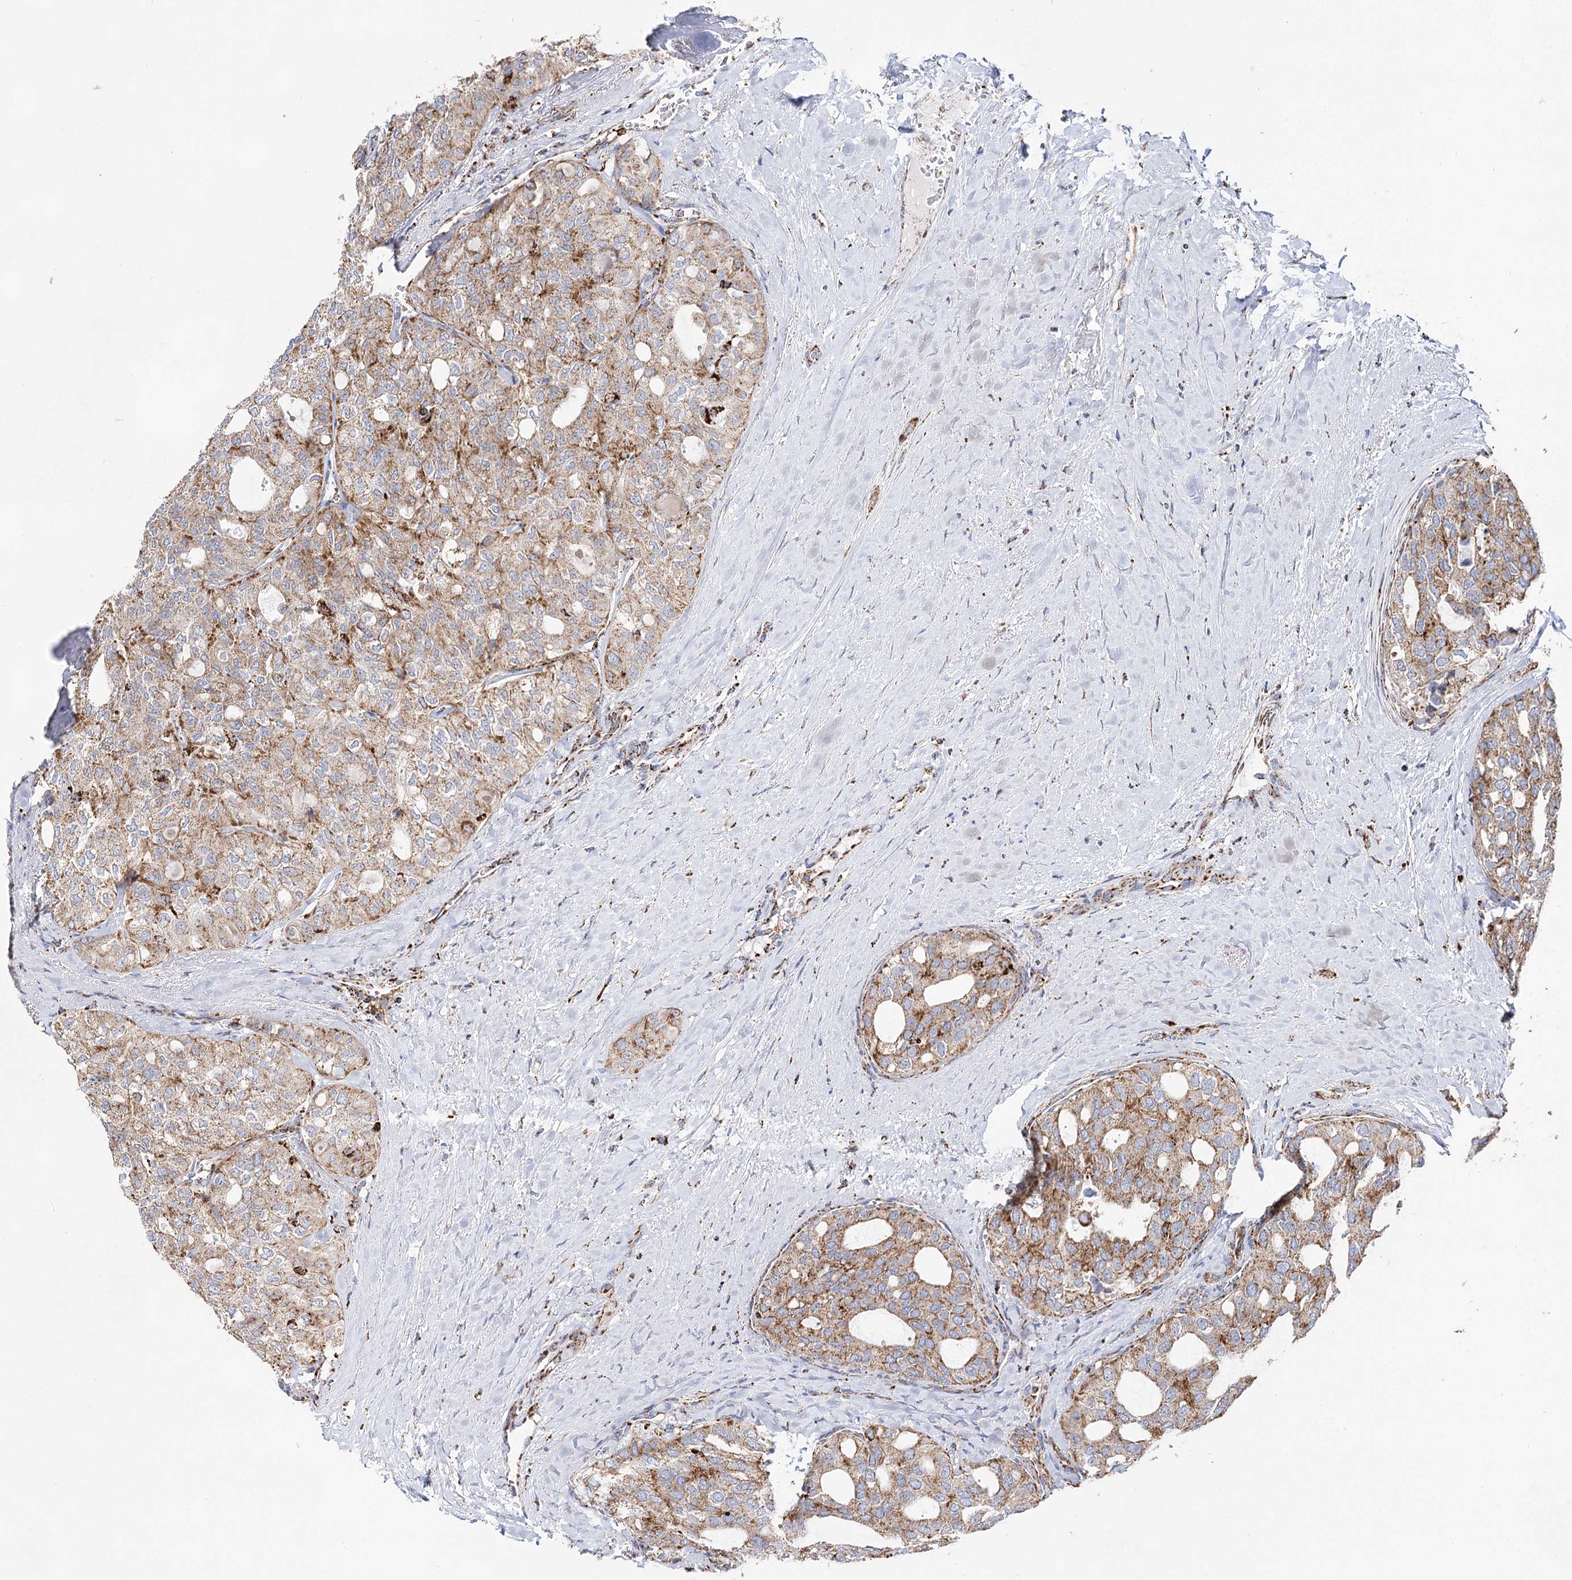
{"staining": {"intensity": "moderate", "quantity": ">75%", "location": "cytoplasmic/membranous"}, "tissue": "thyroid cancer", "cell_type": "Tumor cells", "image_type": "cancer", "snomed": [{"axis": "morphology", "description": "Follicular adenoma carcinoma, NOS"}, {"axis": "topography", "description": "Thyroid gland"}], "caption": "DAB immunohistochemical staining of human thyroid follicular adenoma carcinoma displays moderate cytoplasmic/membranous protein staining in approximately >75% of tumor cells. The staining is performed using DAB (3,3'-diaminobenzidine) brown chromogen to label protein expression. The nuclei are counter-stained blue using hematoxylin.", "gene": "NADK2", "patient": {"sex": "male", "age": 75}}